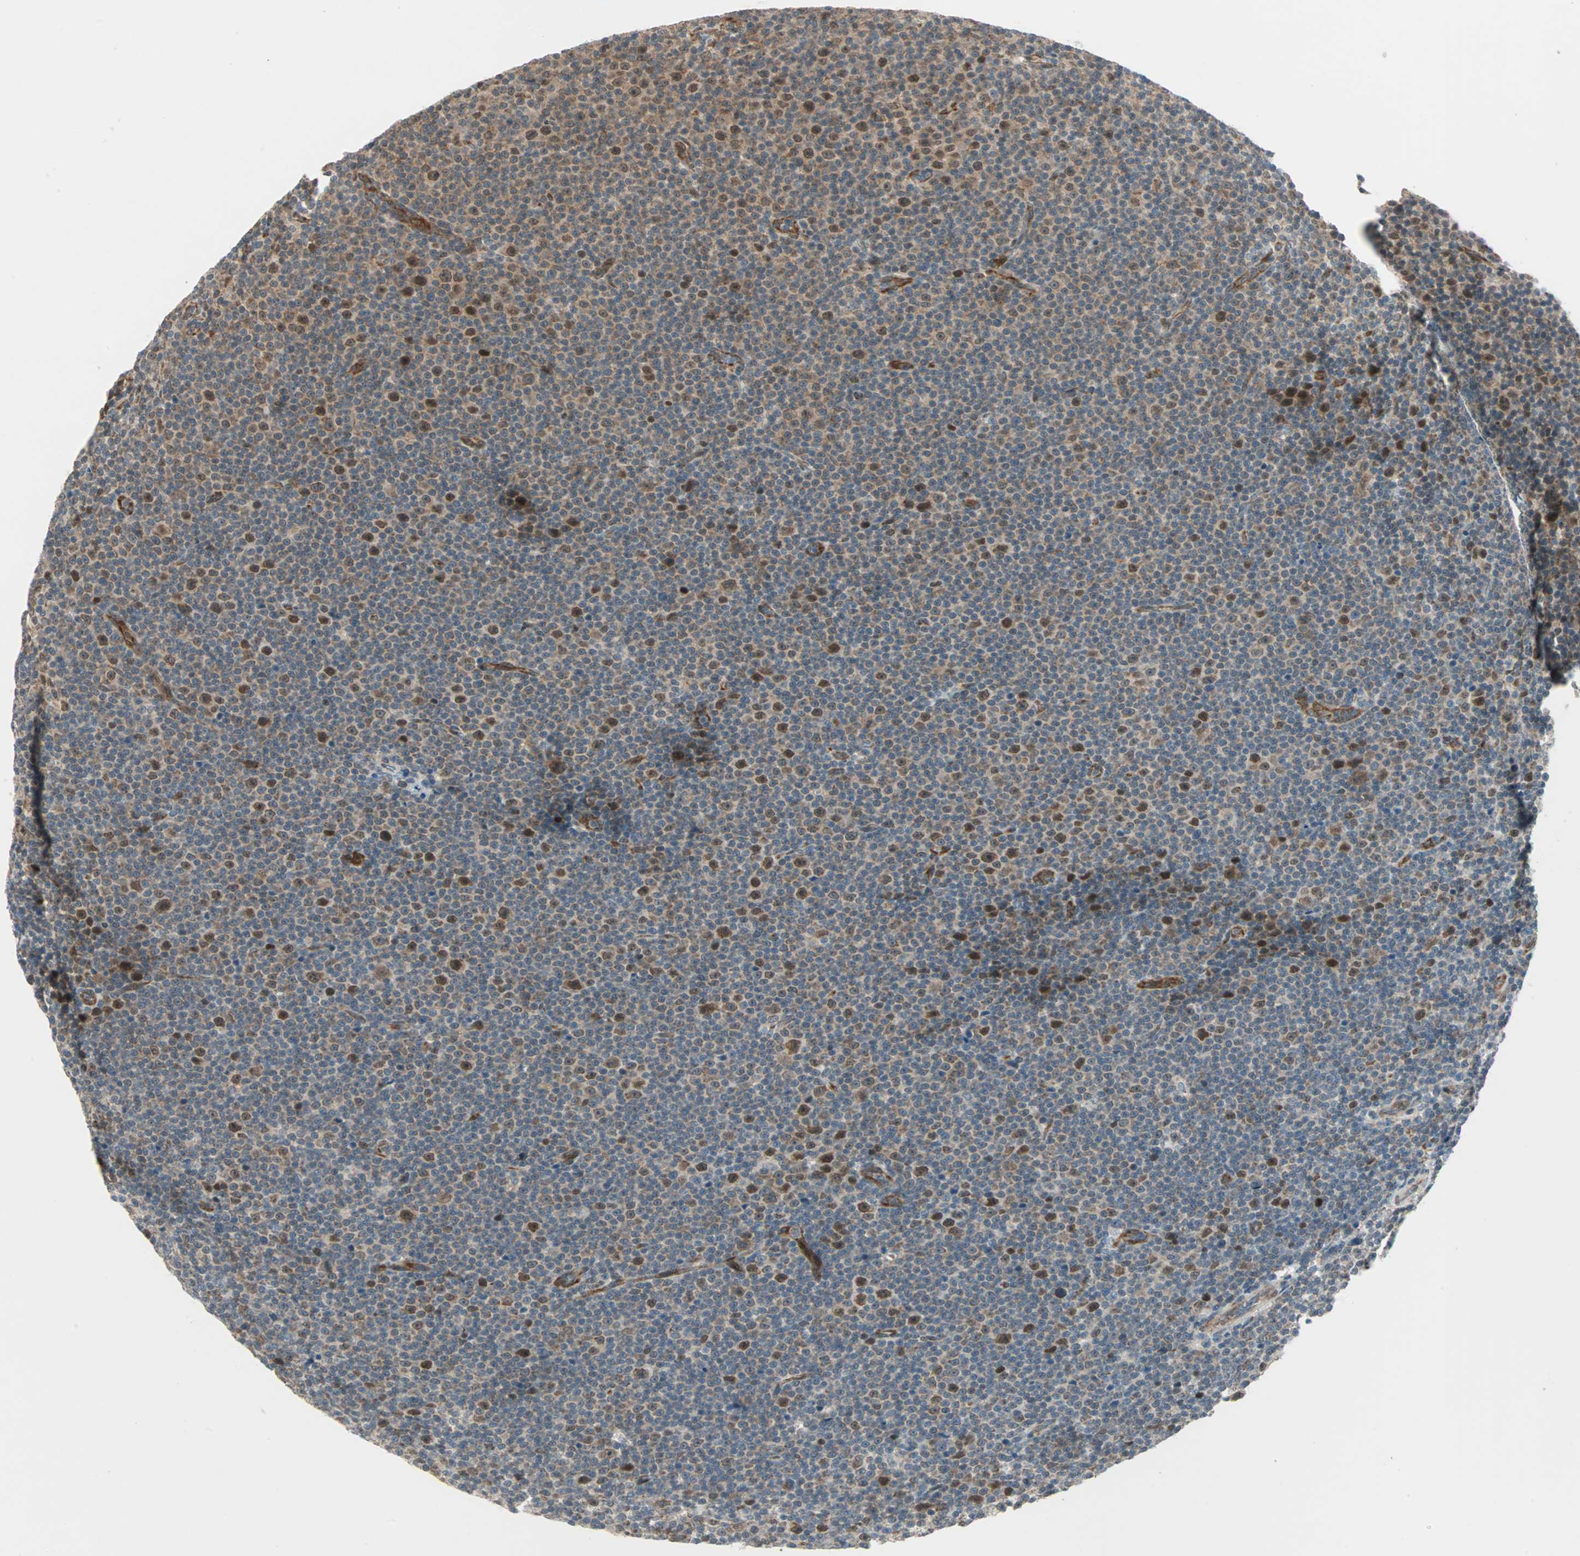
{"staining": {"intensity": "moderate", "quantity": ">75%", "location": "cytoplasmic/membranous,nuclear"}, "tissue": "lymphoma", "cell_type": "Tumor cells", "image_type": "cancer", "snomed": [{"axis": "morphology", "description": "Malignant lymphoma, non-Hodgkin's type, Low grade"}, {"axis": "topography", "description": "Lymph node"}], "caption": "Immunohistochemical staining of lymphoma shows medium levels of moderate cytoplasmic/membranous and nuclear protein expression in about >75% of tumor cells.", "gene": "ZNF37A", "patient": {"sex": "female", "age": 67}}